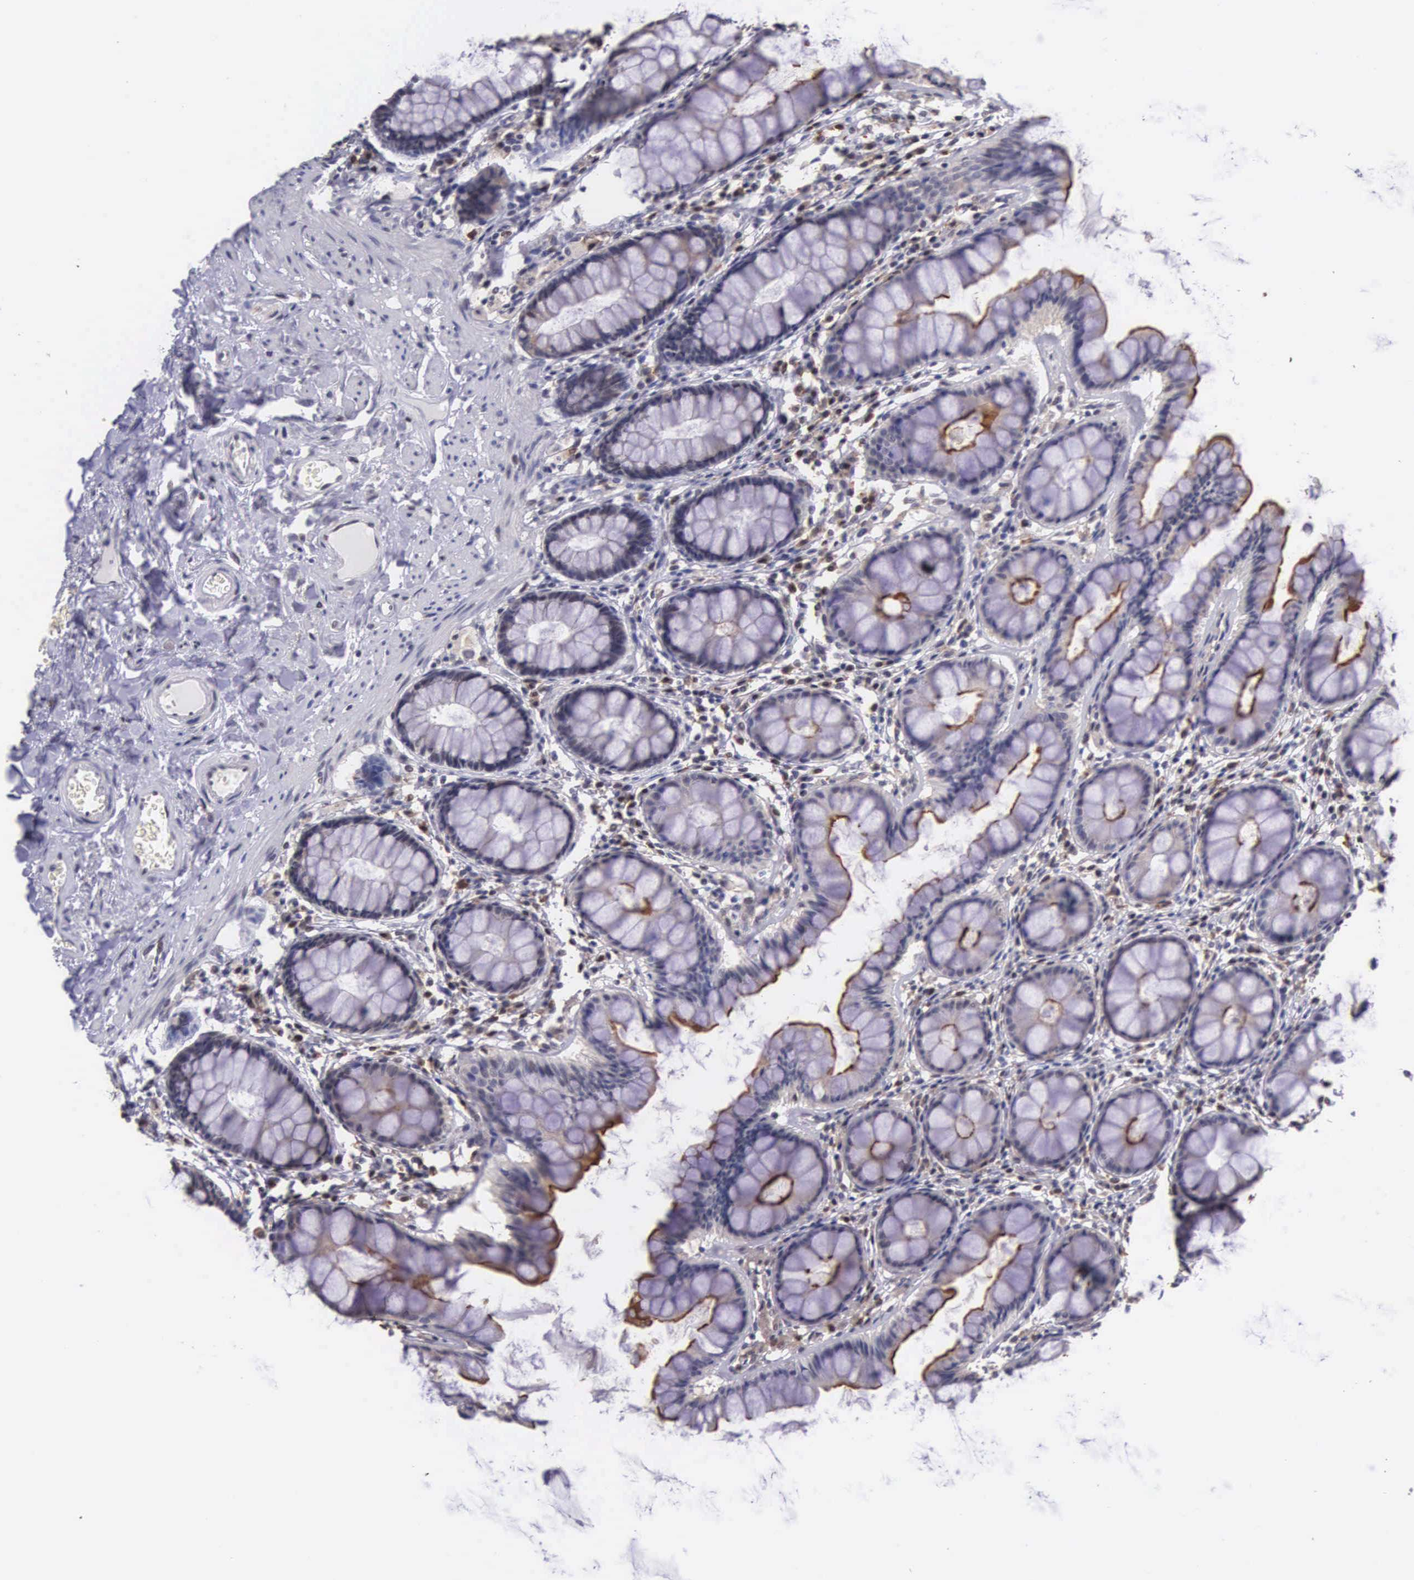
{"staining": {"intensity": "moderate", "quantity": "<25%", "location": "cytoplasmic/membranous"}, "tissue": "rectum", "cell_type": "Glandular cells", "image_type": "normal", "snomed": [{"axis": "morphology", "description": "Normal tissue, NOS"}, {"axis": "topography", "description": "Rectum"}], "caption": "An immunohistochemistry image of benign tissue is shown. Protein staining in brown labels moderate cytoplasmic/membranous positivity in rectum within glandular cells. Using DAB (brown) and hematoxylin (blue) stains, captured at high magnification using brightfield microscopy.", "gene": "SLC25A21", "patient": {"sex": "male", "age": 86}}